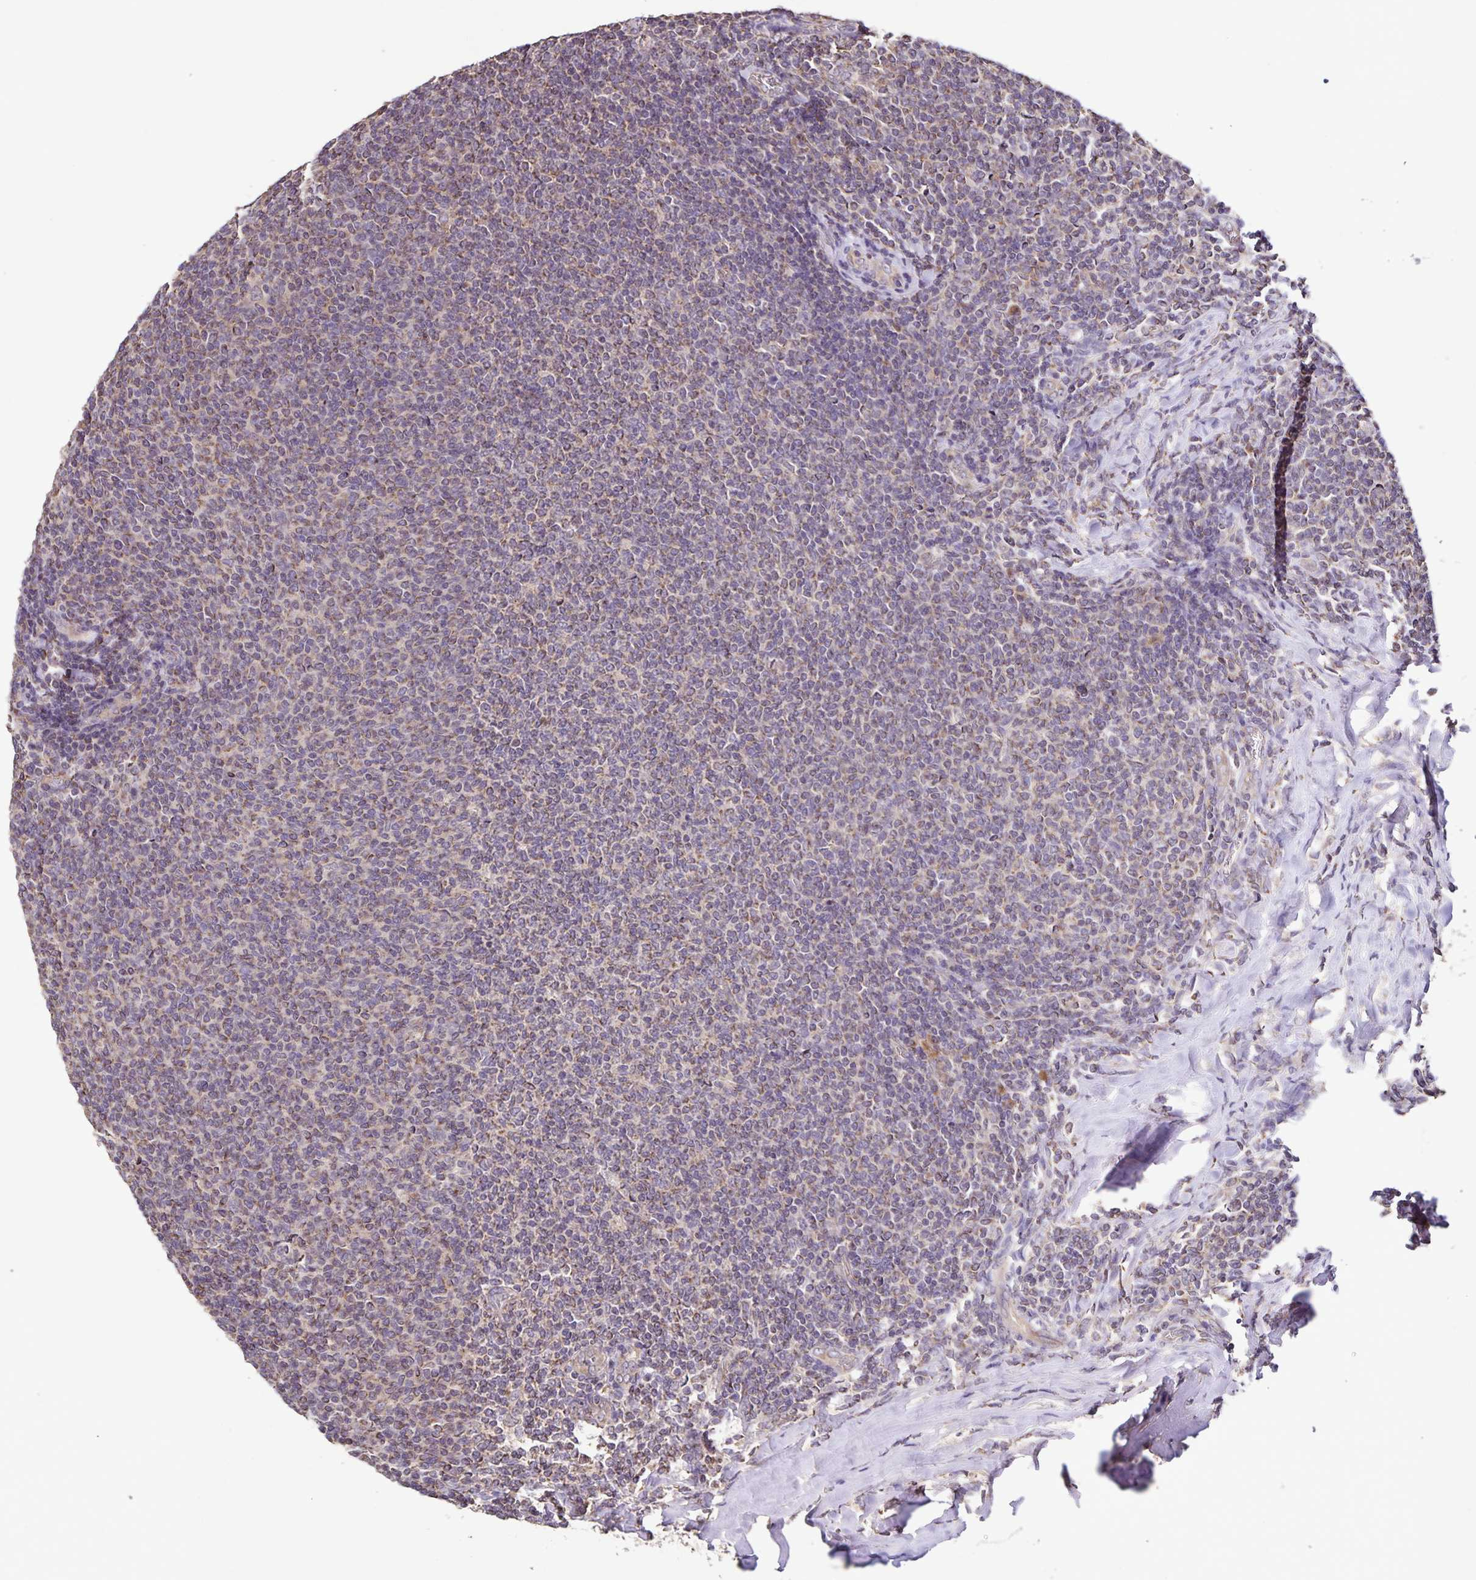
{"staining": {"intensity": "weak", "quantity": "25%-75%", "location": "cytoplasmic/membranous"}, "tissue": "lymphoma", "cell_type": "Tumor cells", "image_type": "cancer", "snomed": [{"axis": "morphology", "description": "Malignant lymphoma, non-Hodgkin's type, Low grade"}, {"axis": "topography", "description": "Lymph node"}], "caption": "This is an image of immunohistochemistry staining of lymphoma, which shows weak staining in the cytoplasmic/membranous of tumor cells.", "gene": "MAN1A1", "patient": {"sex": "male", "age": 52}}